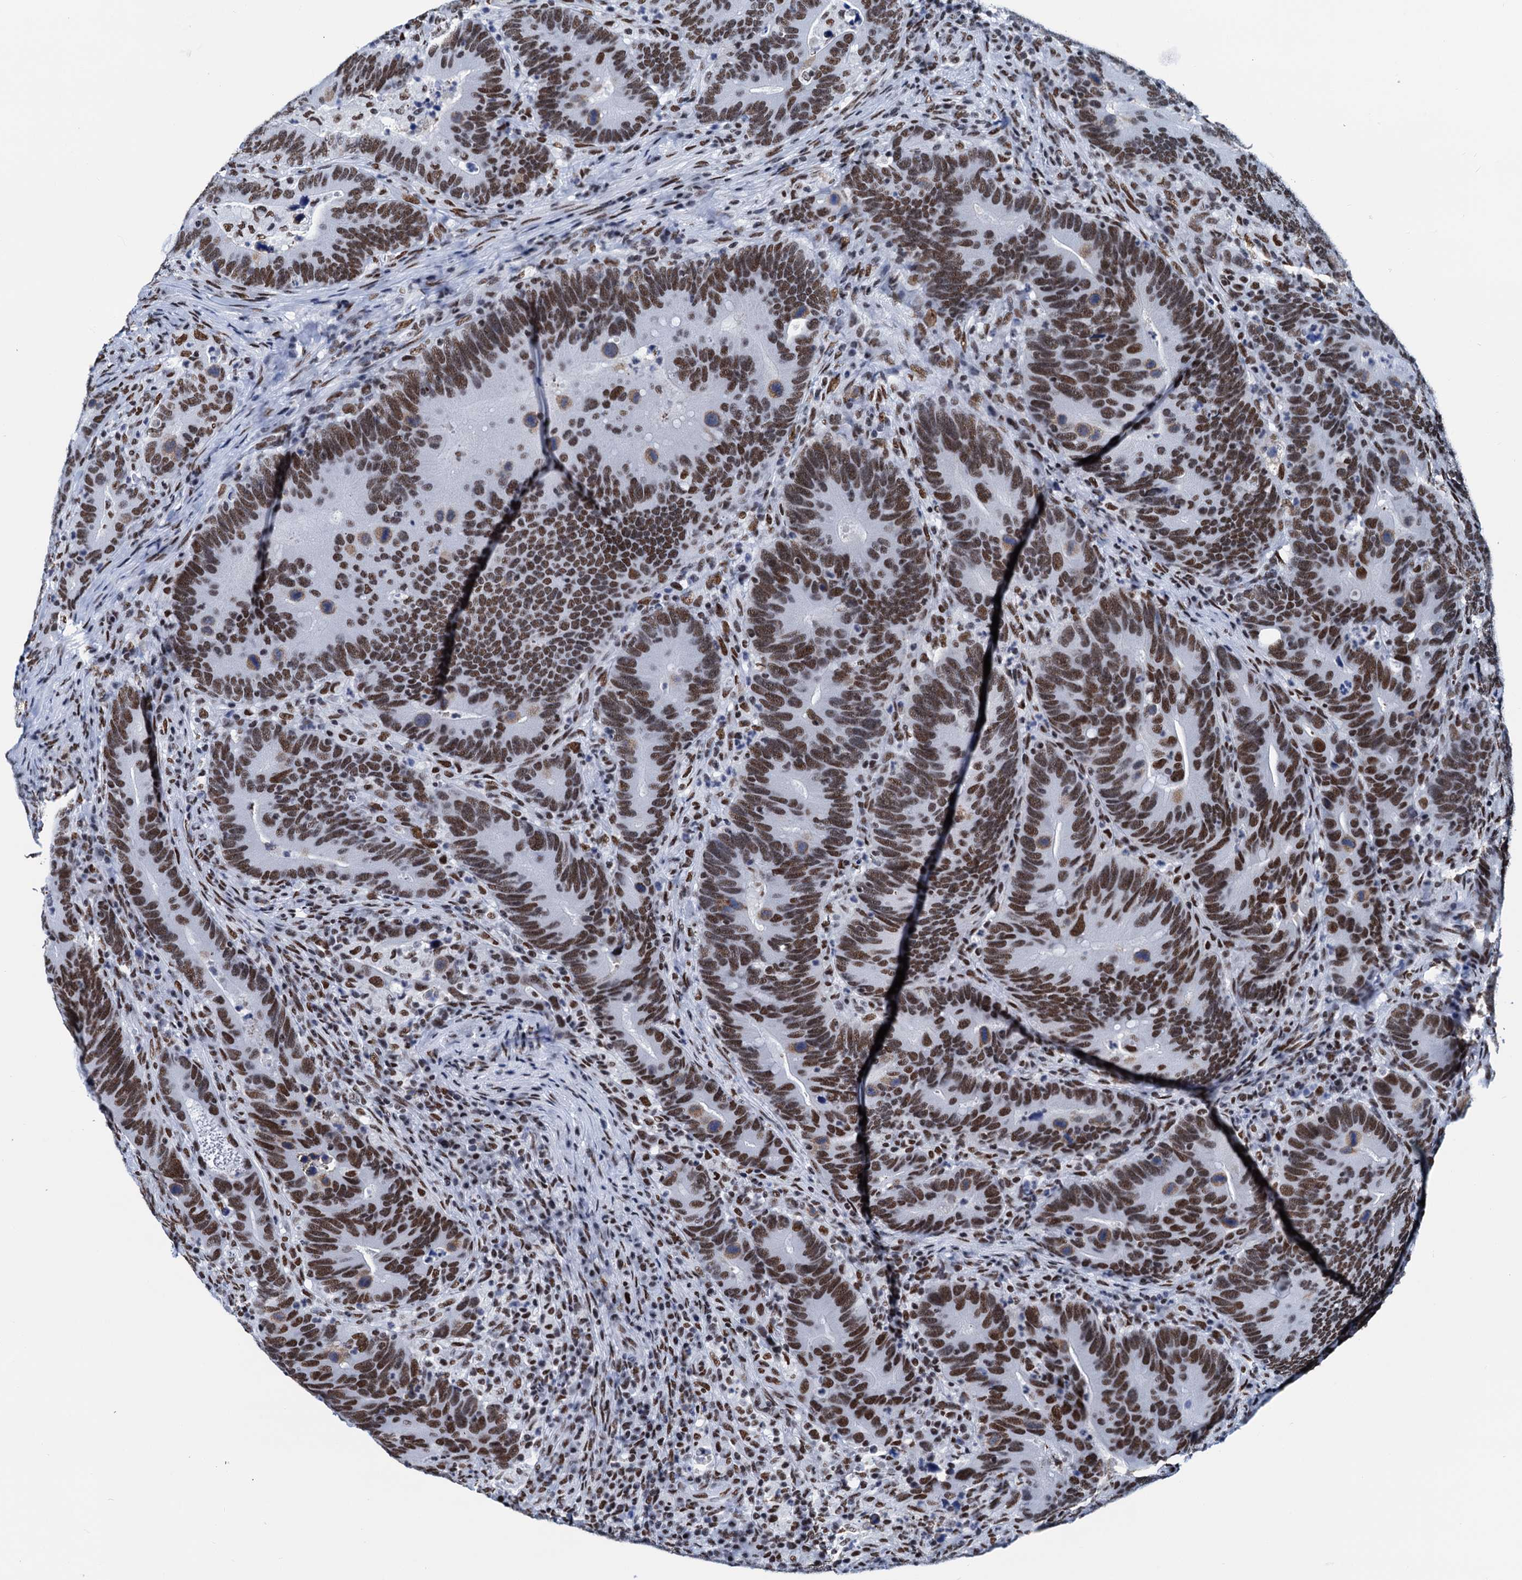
{"staining": {"intensity": "moderate", "quantity": ">75%", "location": "nuclear"}, "tissue": "colorectal cancer", "cell_type": "Tumor cells", "image_type": "cancer", "snomed": [{"axis": "morphology", "description": "Adenocarcinoma, NOS"}, {"axis": "topography", "description": "Colon"}], "caption": "A brown stain highlights moderate nuclear expression of a protein in human adenocarcinoma (colorectal) tumor cells. Using DAB (3,3'-diaminobenzidine) (brown) and hematoxylin (blue) stains, captured at high magnification using brightfield microscopy.", "gene": "SLTM", "patient": {"sex": "female", "age": 66}}